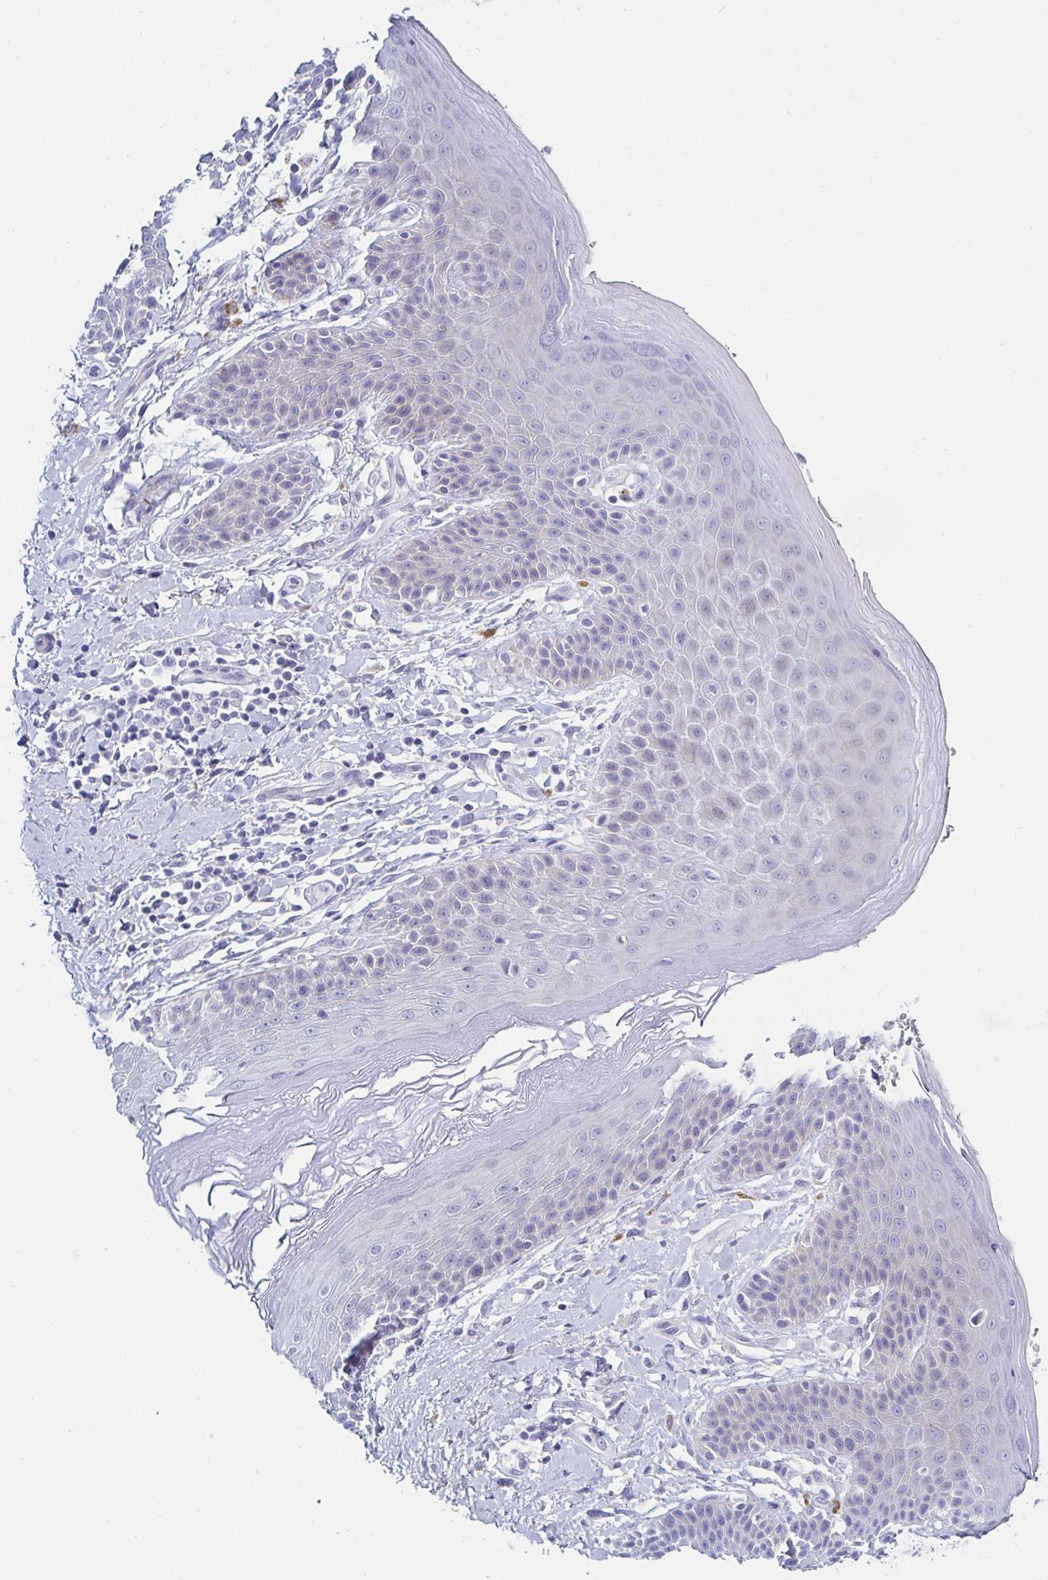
{"staining": {"intensity": "negative", "quantity": "none", "location": "none"}, "tissue": "skin", "cell_type": "Epidermal cells", "image_type": "normal", "snomed": [{"axis": "morphology", "description": "Normal tissue, NOS"}, {"axis": "topography", "description": "Anal"}, {"axis": "topography", "description": "Peripheral nerve tissue"}], "caption": "Immunohistochemistry image of benign skin: skin stained with DAB (3,3'-diaminobenzidine) exhibits no significant protein positivity in epidermal cells.", "gene": "OR10K1", "patient": {"sex": "male", "age": 51}}